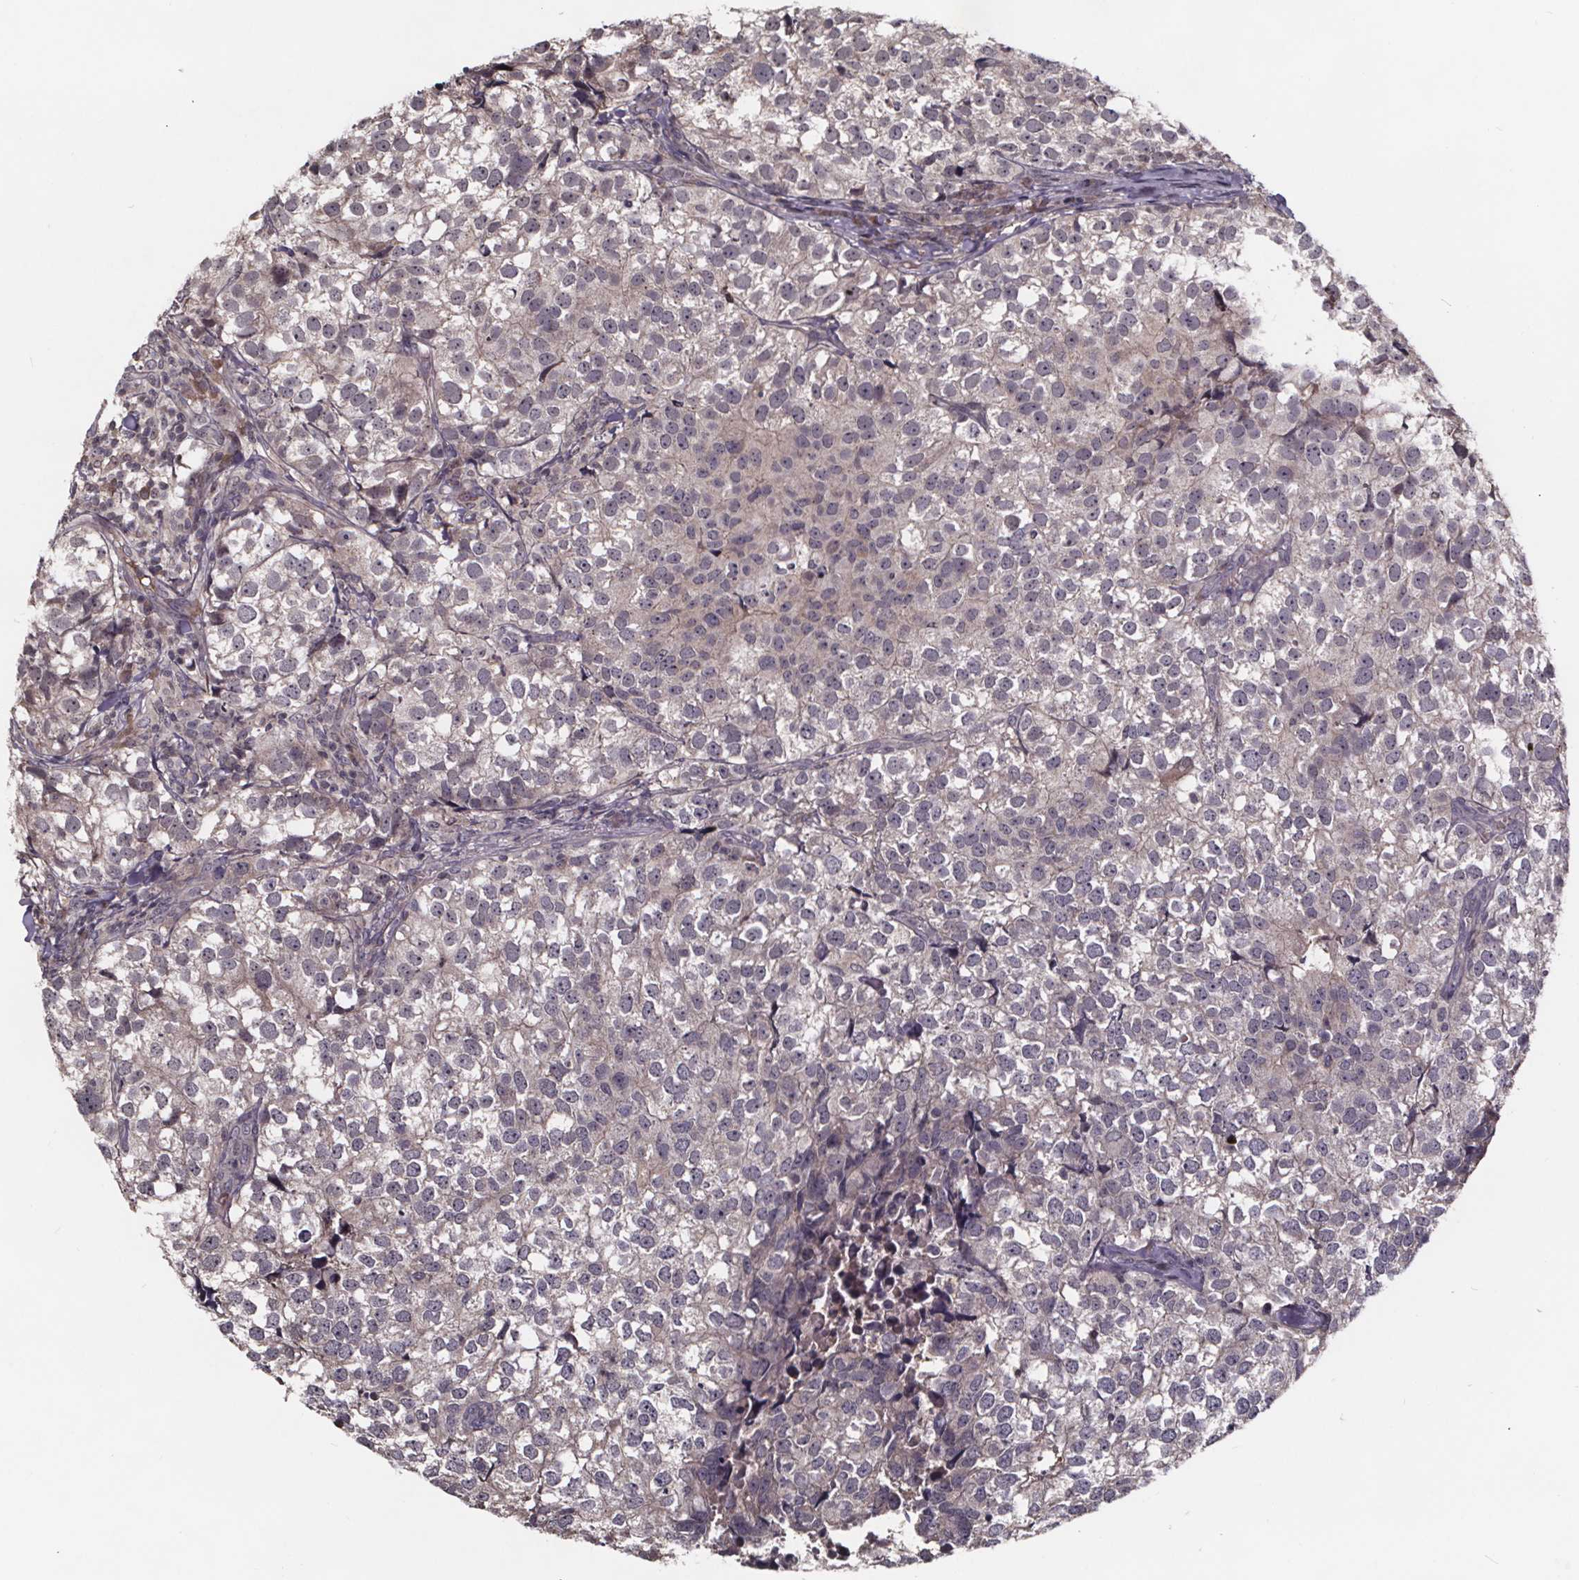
{"staining": {"intensity": "negative", "quantity": "none", "location": "none"}, "tissue": "breast cancer", "cell_type": "Tumor cells", "image_type": "cancer", "snomed": [{"axis": "morphology", "description": "Duct carcinoma"}, {"axis": "topography", "description": "Breast"}], "caption": "Immunohistochemistry (IHC) micrograph of human breast cancer stained for a protein (brown), which shows no expression in tumor cells.", "gene": "SMIM1", "patient": {"sex": "female", "age": 30}}